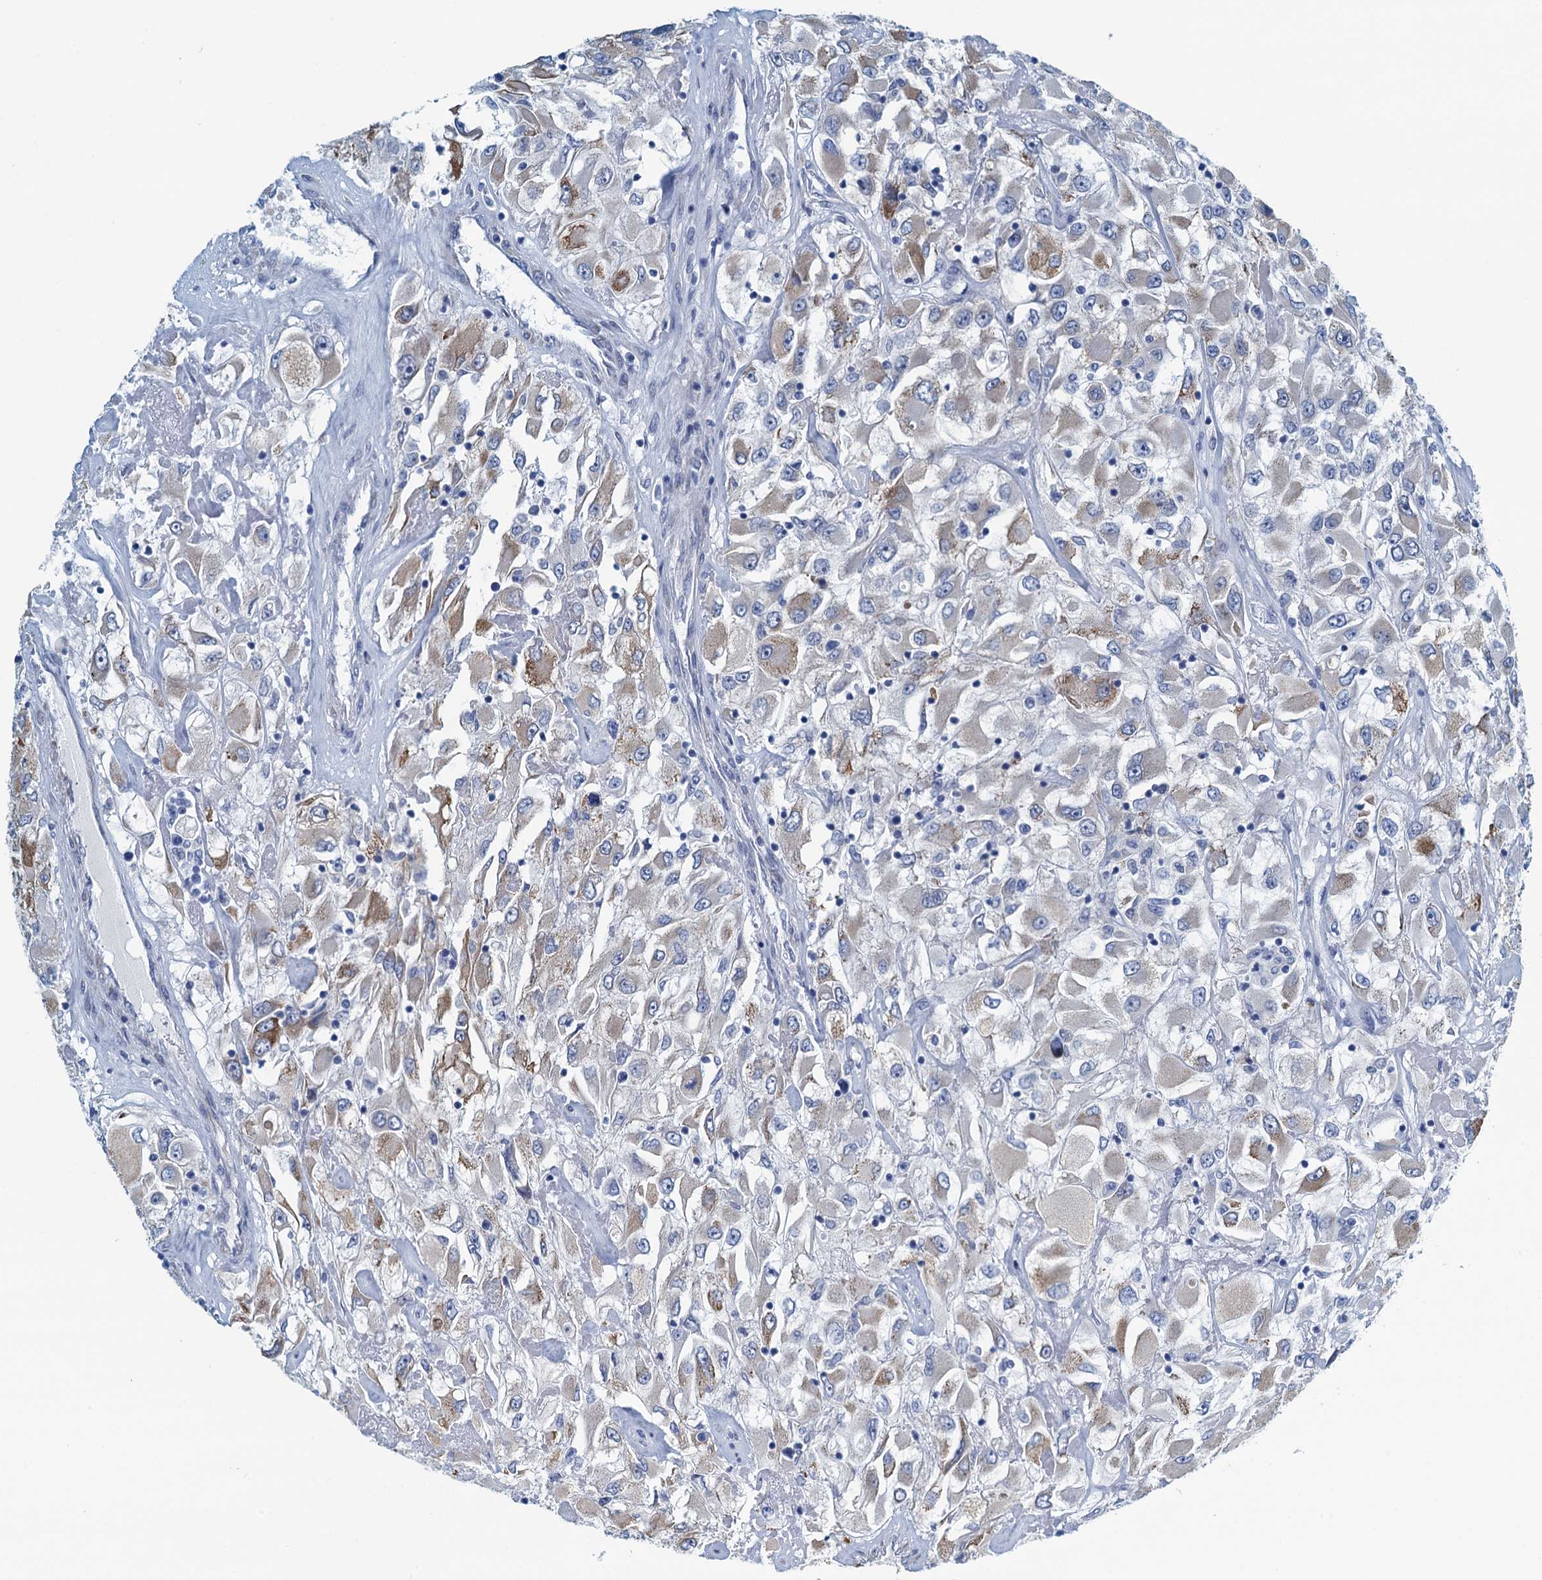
{"staining": {"intensity": "moderate", "quantity": "<25%", "location": "cytoplasmic/membranous"}, "tissue": "renal cancer", "cell_type": "Tumor cells", "image_type": "cancer", "snomed": [{"axis": "morphology", "description": "Adenocarcinoma, NOS"}, {"axis": "topography", "description": "Kidney"}], "caption": "Adenocarcinoma (renal) stained for a protein reveals moderate cytoplasmic/membranous positivity in tumor cells. The protein is stained brown, and the nuclei are stained in blue (DAB IHC with brightfield microscopy, high magnification).", "gene": "C10orf88", "patient": {"sex": "female", "age": 52}}